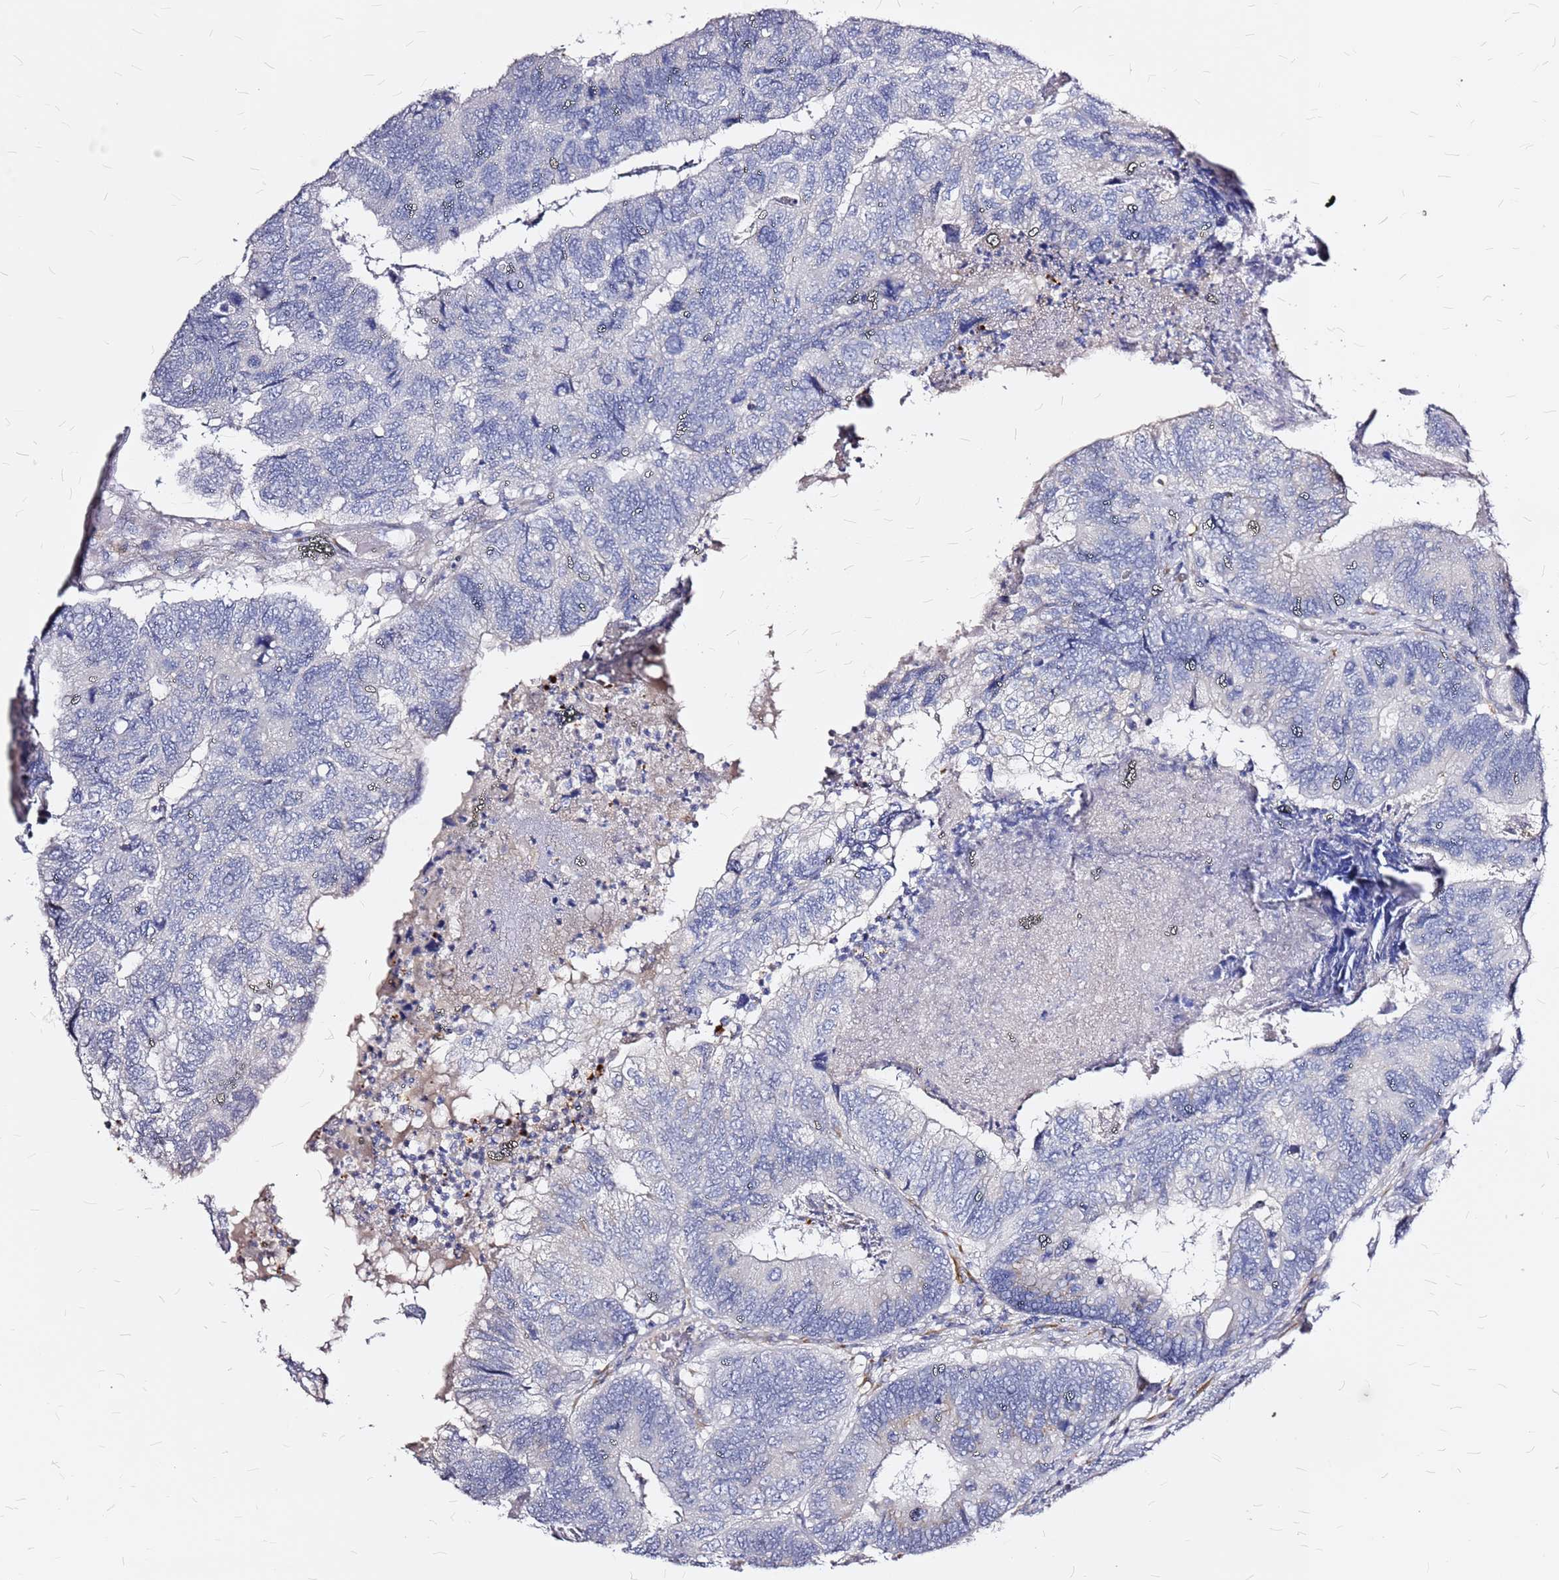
{"staining": {"intensity": "negative", "quantity": "none", "location": "none"}, "tissue": "colorectal cancer", "cell_type": "Tumor cells", "image_type": "cancer", "snomed": [{"axis": "morphology", "description": "Adenocarcinoma, NOS"}, {"axis": "topography", "description": "Colon"}], "caption": "Tumor cells are negative for brown protein staining in colorectal cancer (adenocarcinoma).", "gene": "CASD1", "patient": {"sex": "female", "age": 67}}